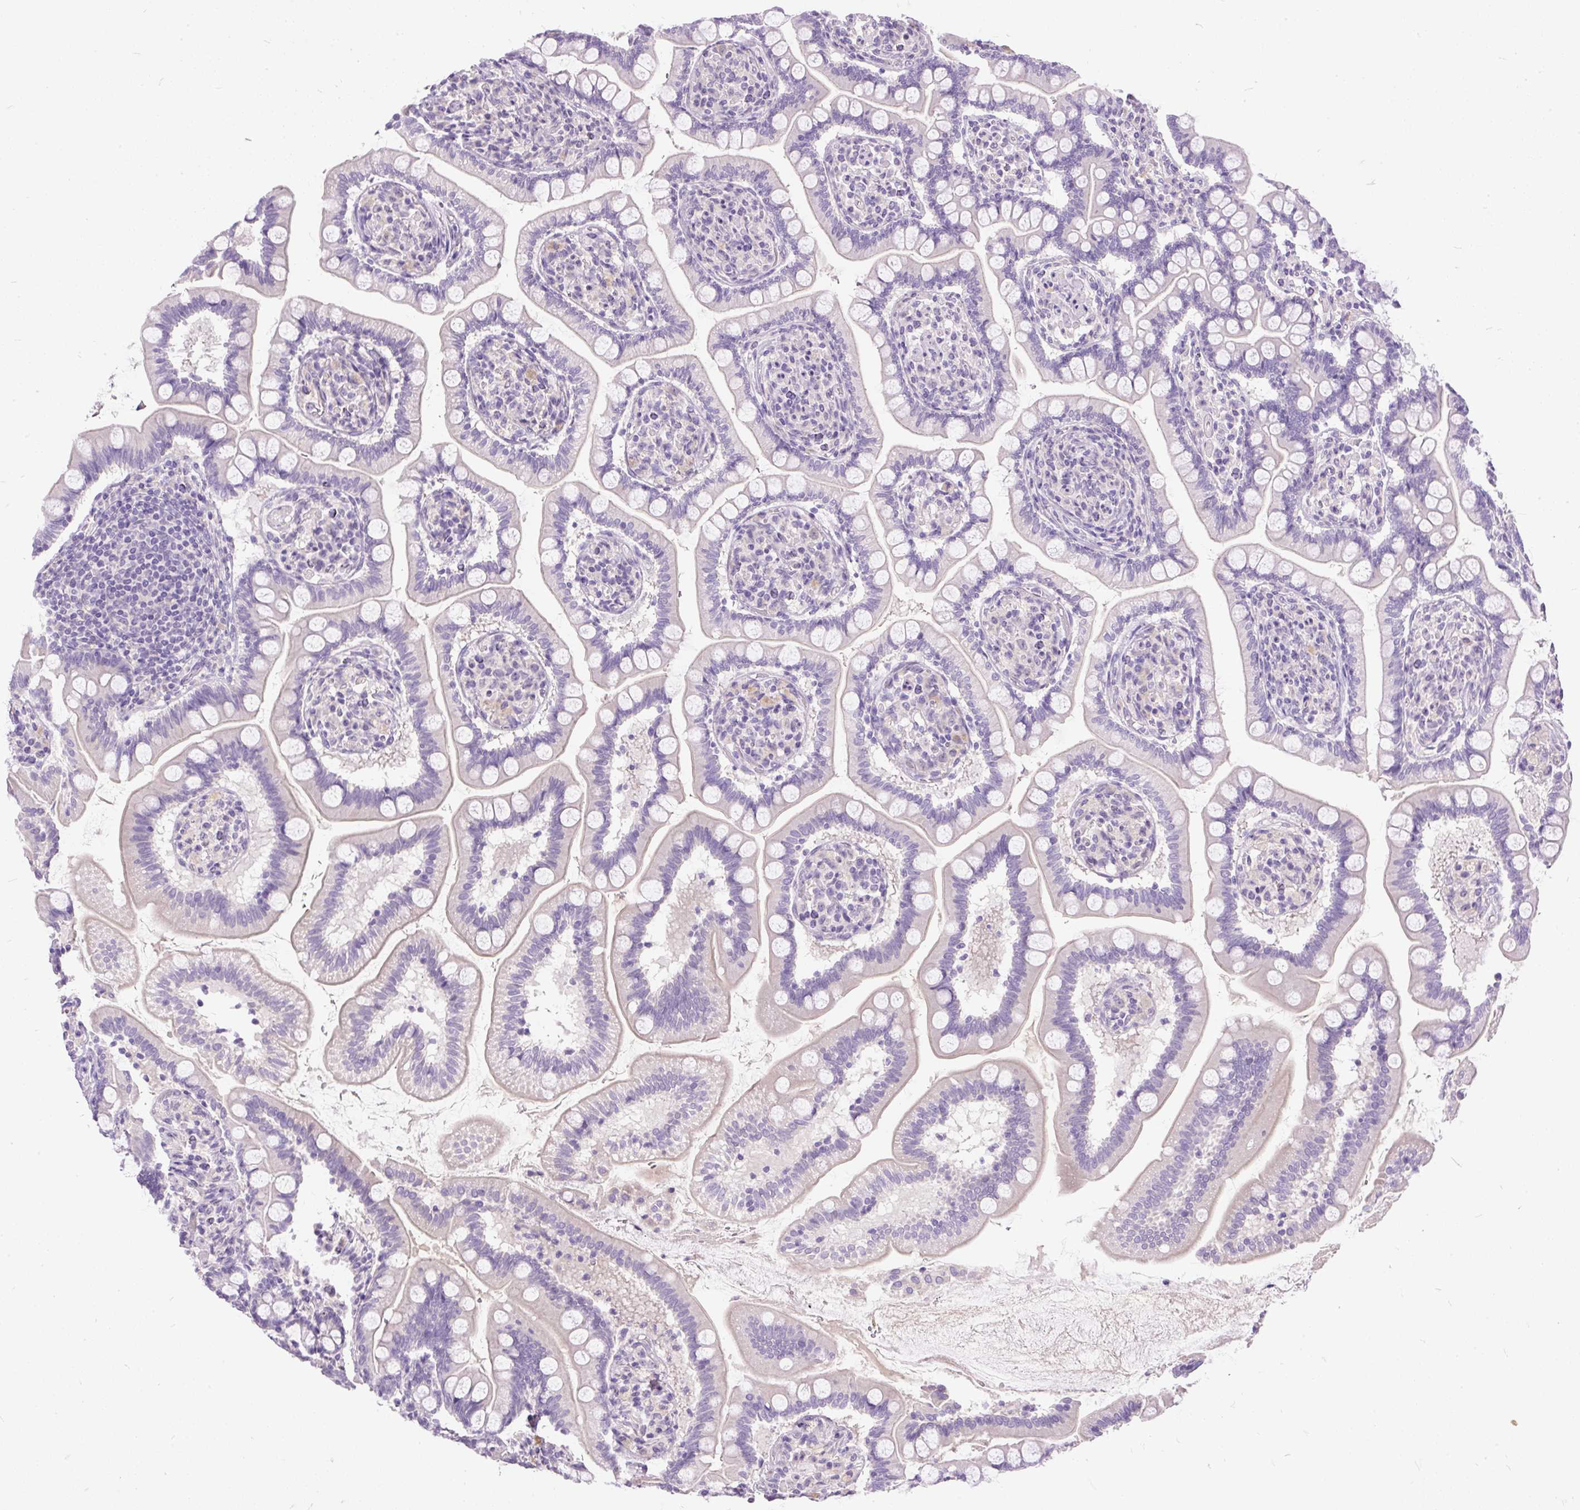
{"staining": {"intensity": "negative", "quantity": "none", "location": "none"}, "tissue": "small intestine", "cell_type": "Glandular cells", "image_type": "normal", "snomed": [{"axis": "morphology", "description": "Normal tissue, NOS"}, {"axis": "topography", "description": "Small intestine"}], "caption": "Immunohistochemistry of normal human small intestine shows no staining in glandular cells. (Stains: DAB immunohistochemistry (IHC) with hematoxylin counter stain, Microscopy: brightfield microscopy at high magnification).", "gene": "KRTAP20", "patient": {"sex": "female", "age": 64}}